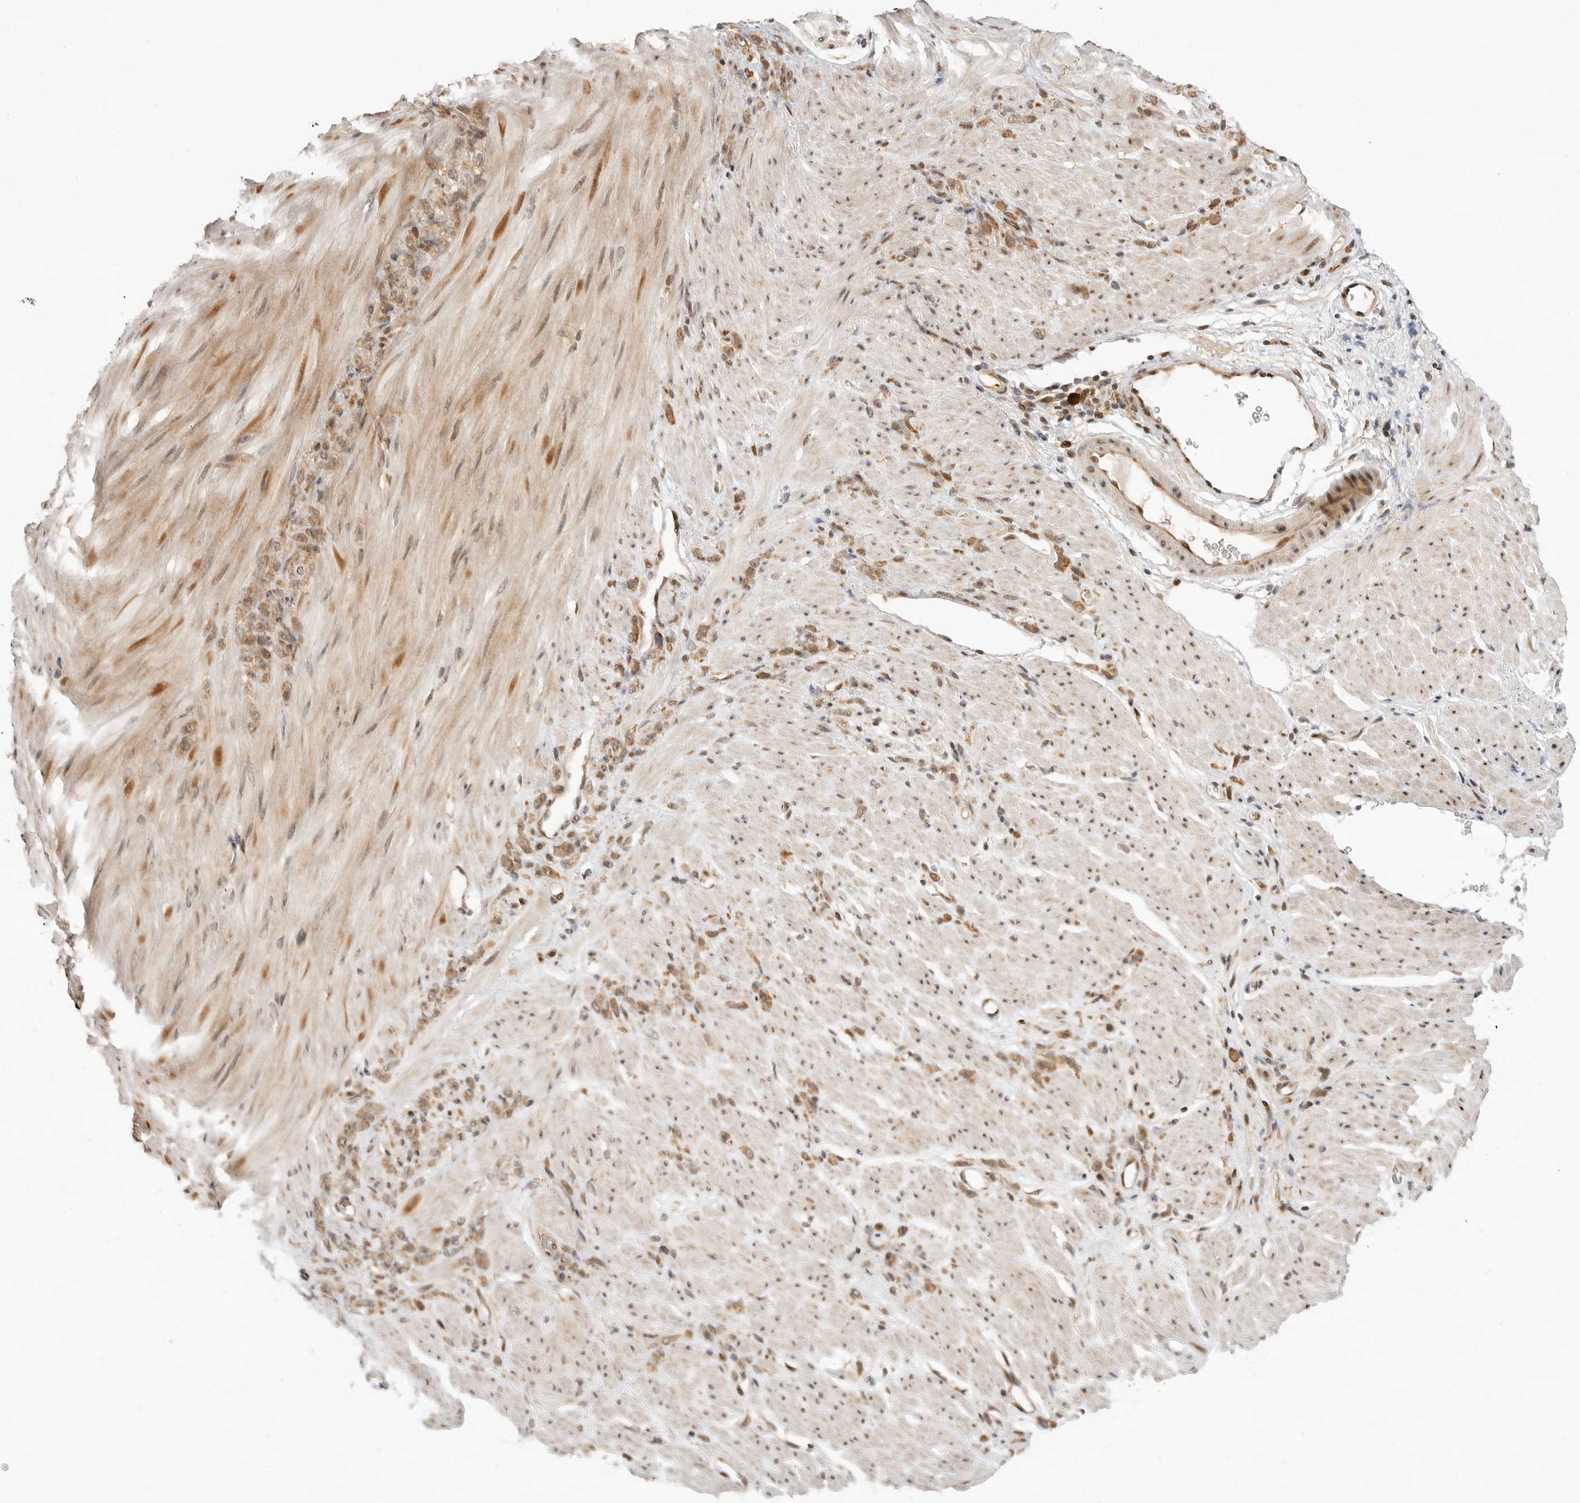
{"staining": {"intensity": "weak", "quantity": ">75%", "location": "cytoplasmic/membranous"}, "tissue": "stomach cancer", "cell_type": "Tumor cells", "image_type": "cancer", "snomed": [{"axis": "morphology", "description": "Normal tissue, NOS"}, {"axis": "morphology", "description": "Adenocarcinoma, NOS"}, {"axis": "topography", "description": "Stomach"}], "caption": "Protein expression analysis of stomach cancer (adenocarcinoma) shows weak cytoplasmic/membranous staining in about >75% of tumor cells.", "gene": "ALKAL1", "patient": {"sex": "male", "age": 82}}